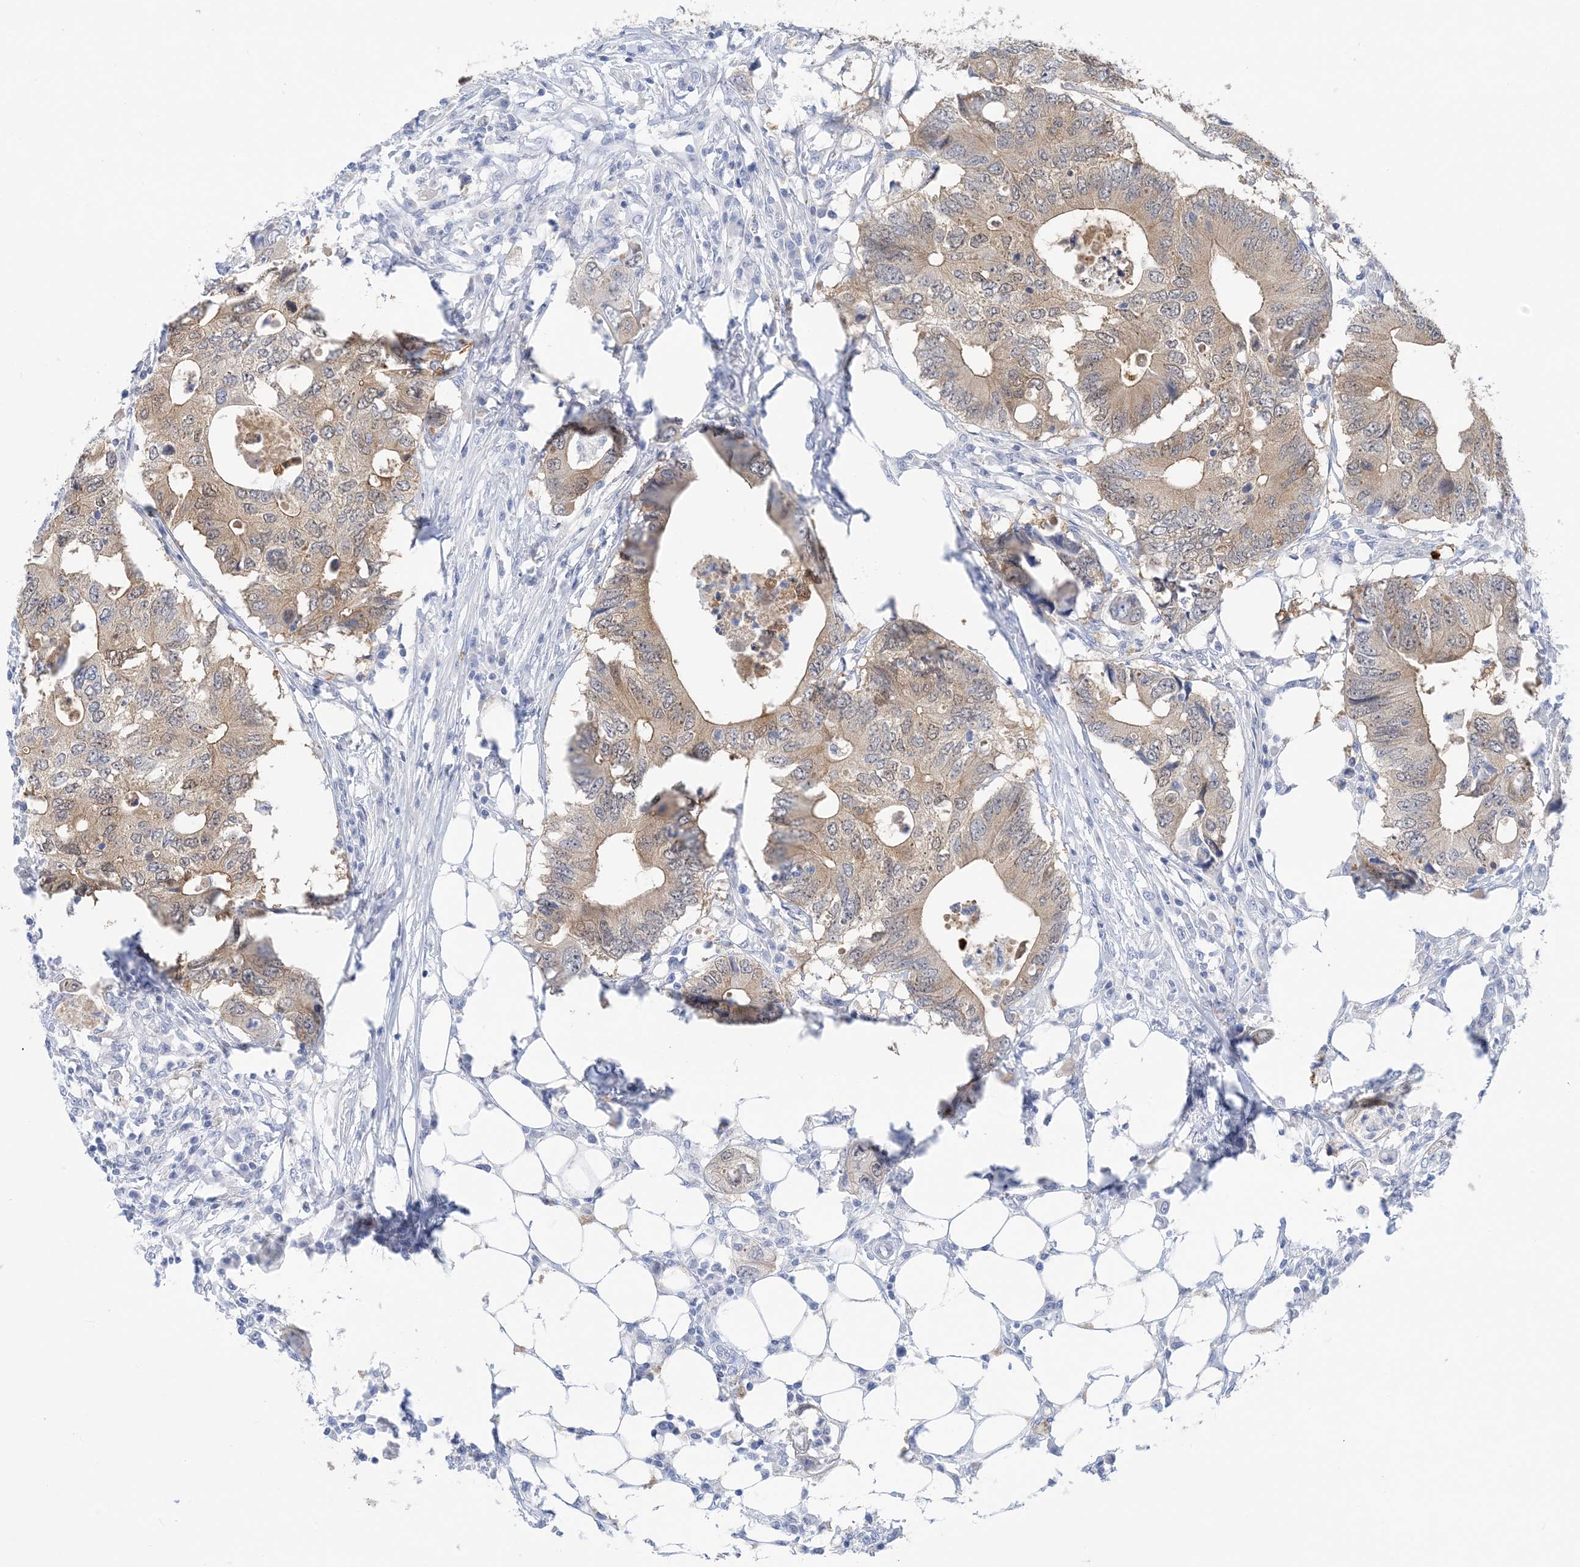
{"staining": {"intensity": "moderate", "quantity": ">75%", "location": "cytoplasmic/membranous"}, "tissue": "colorectal cancer", "cell_type": "Tumor cells", "image_type": "cancer", "snomed": [{"axis": "morphology", "description": "Adenocarcinoma, NOS"}, {"axis": "topography", "description": "Colon"}], "caption": "Immunohistochemistry (IHC) staining of adenocarcinoma (colorectal), which demonstrates medium levels of moderate cytoplasmic/membranous staining in about >75% of tumor cells indicating moderate cytoplasmic/membranous protein positivity. The staining was performed using DAB (3,3'-diaminobenzidine) (brown) for protein detection and nuclei were counterstained in hematoxylin (blue).", "gene": "SH3YL1", "patient": {"sex": "male", "age": 71}}